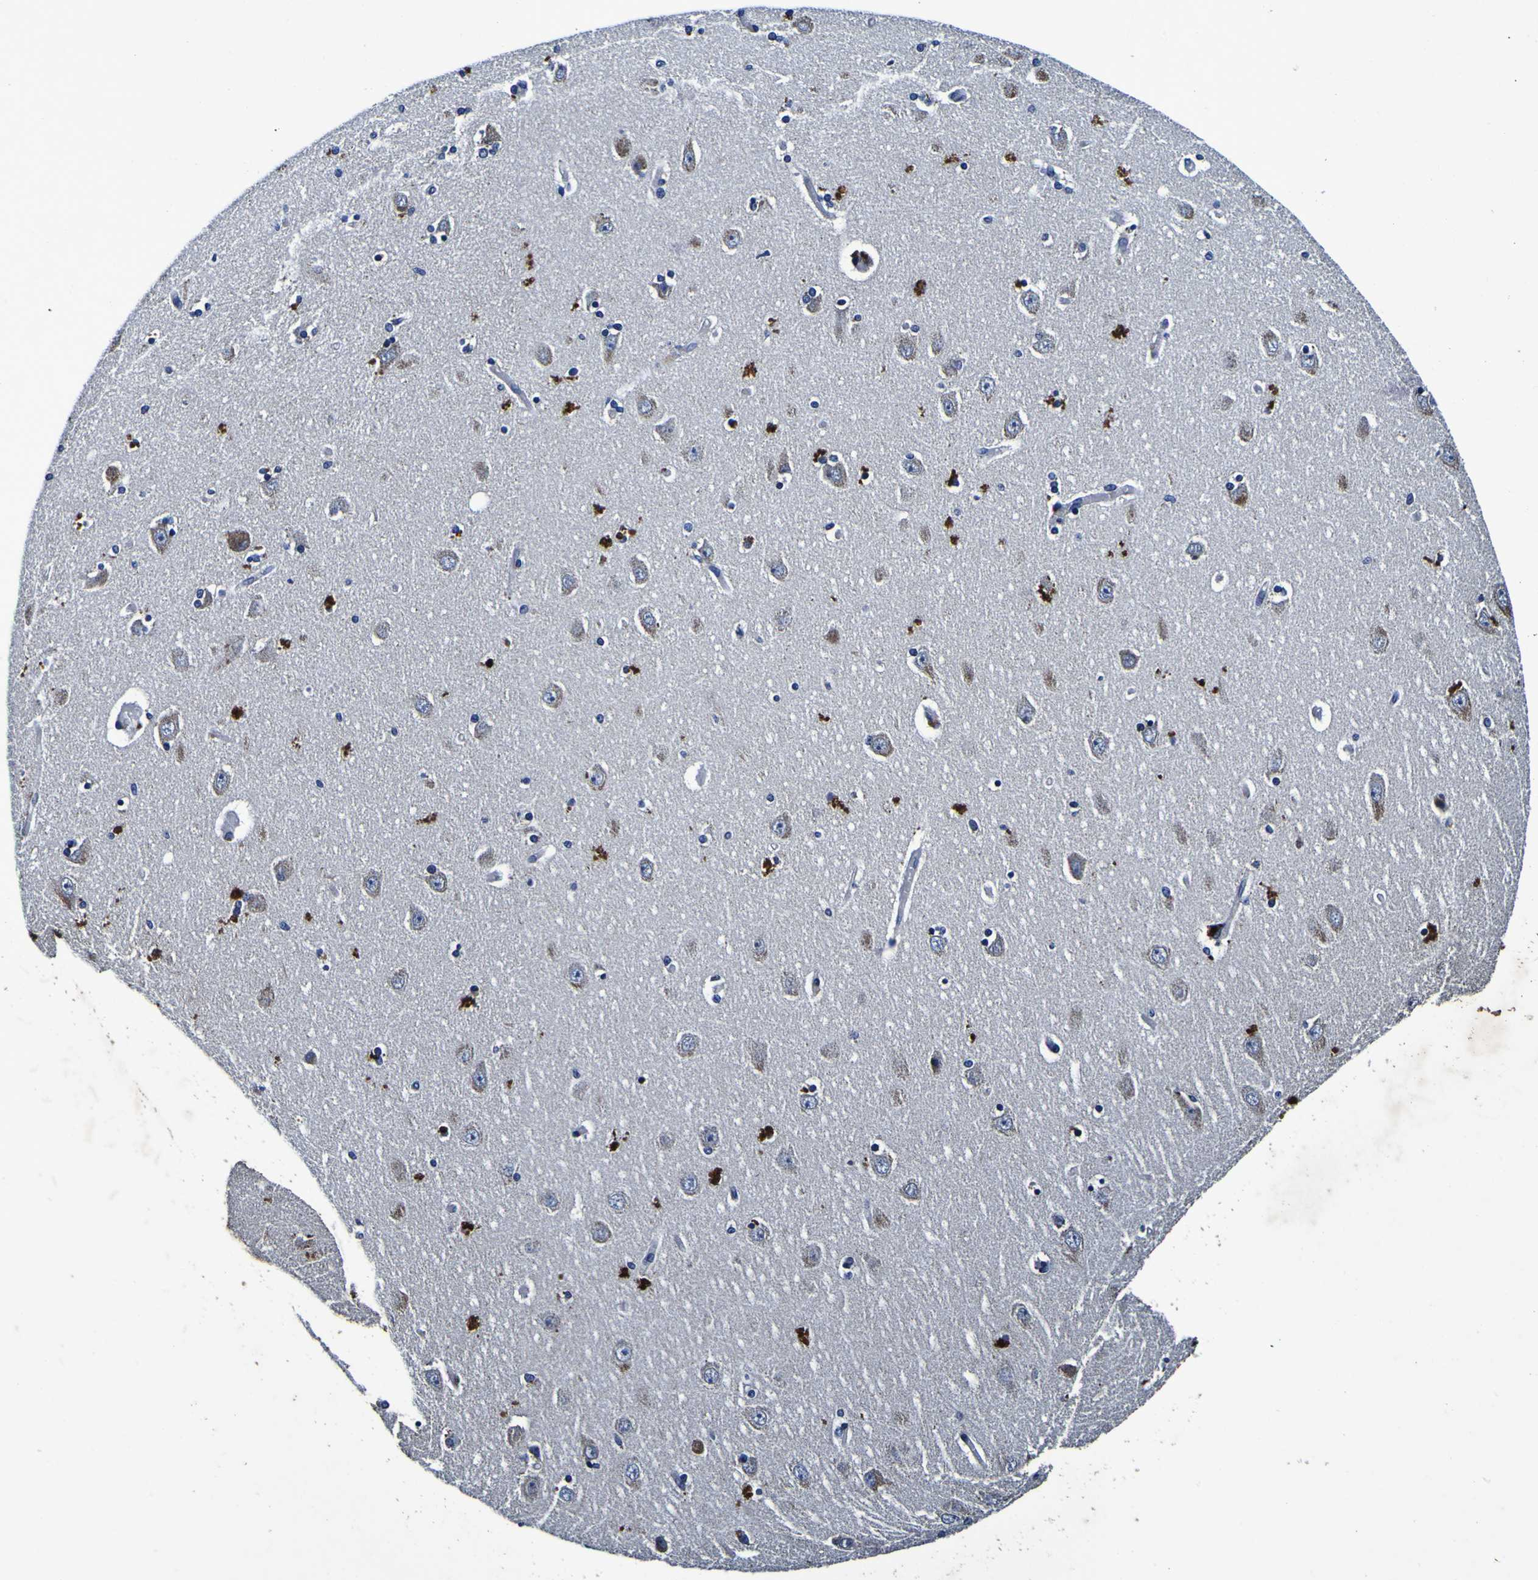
{"staining": {"intensity": "negative", "quantity": "none", "location": "none"}, "tissue": "hippocampus", "cell_type": "Glial cells", "image_type": "normal", "snomed": [{"axis": "morphology", "description": "Normal tissue, NOS"}, {"axis": "topography", "description": "Hippocampus"}], "caption": "Glial cells show no significant staining in benign hippocampus.", "gene": "PANK4", "patient": {"sex": "female", "age": 54}}